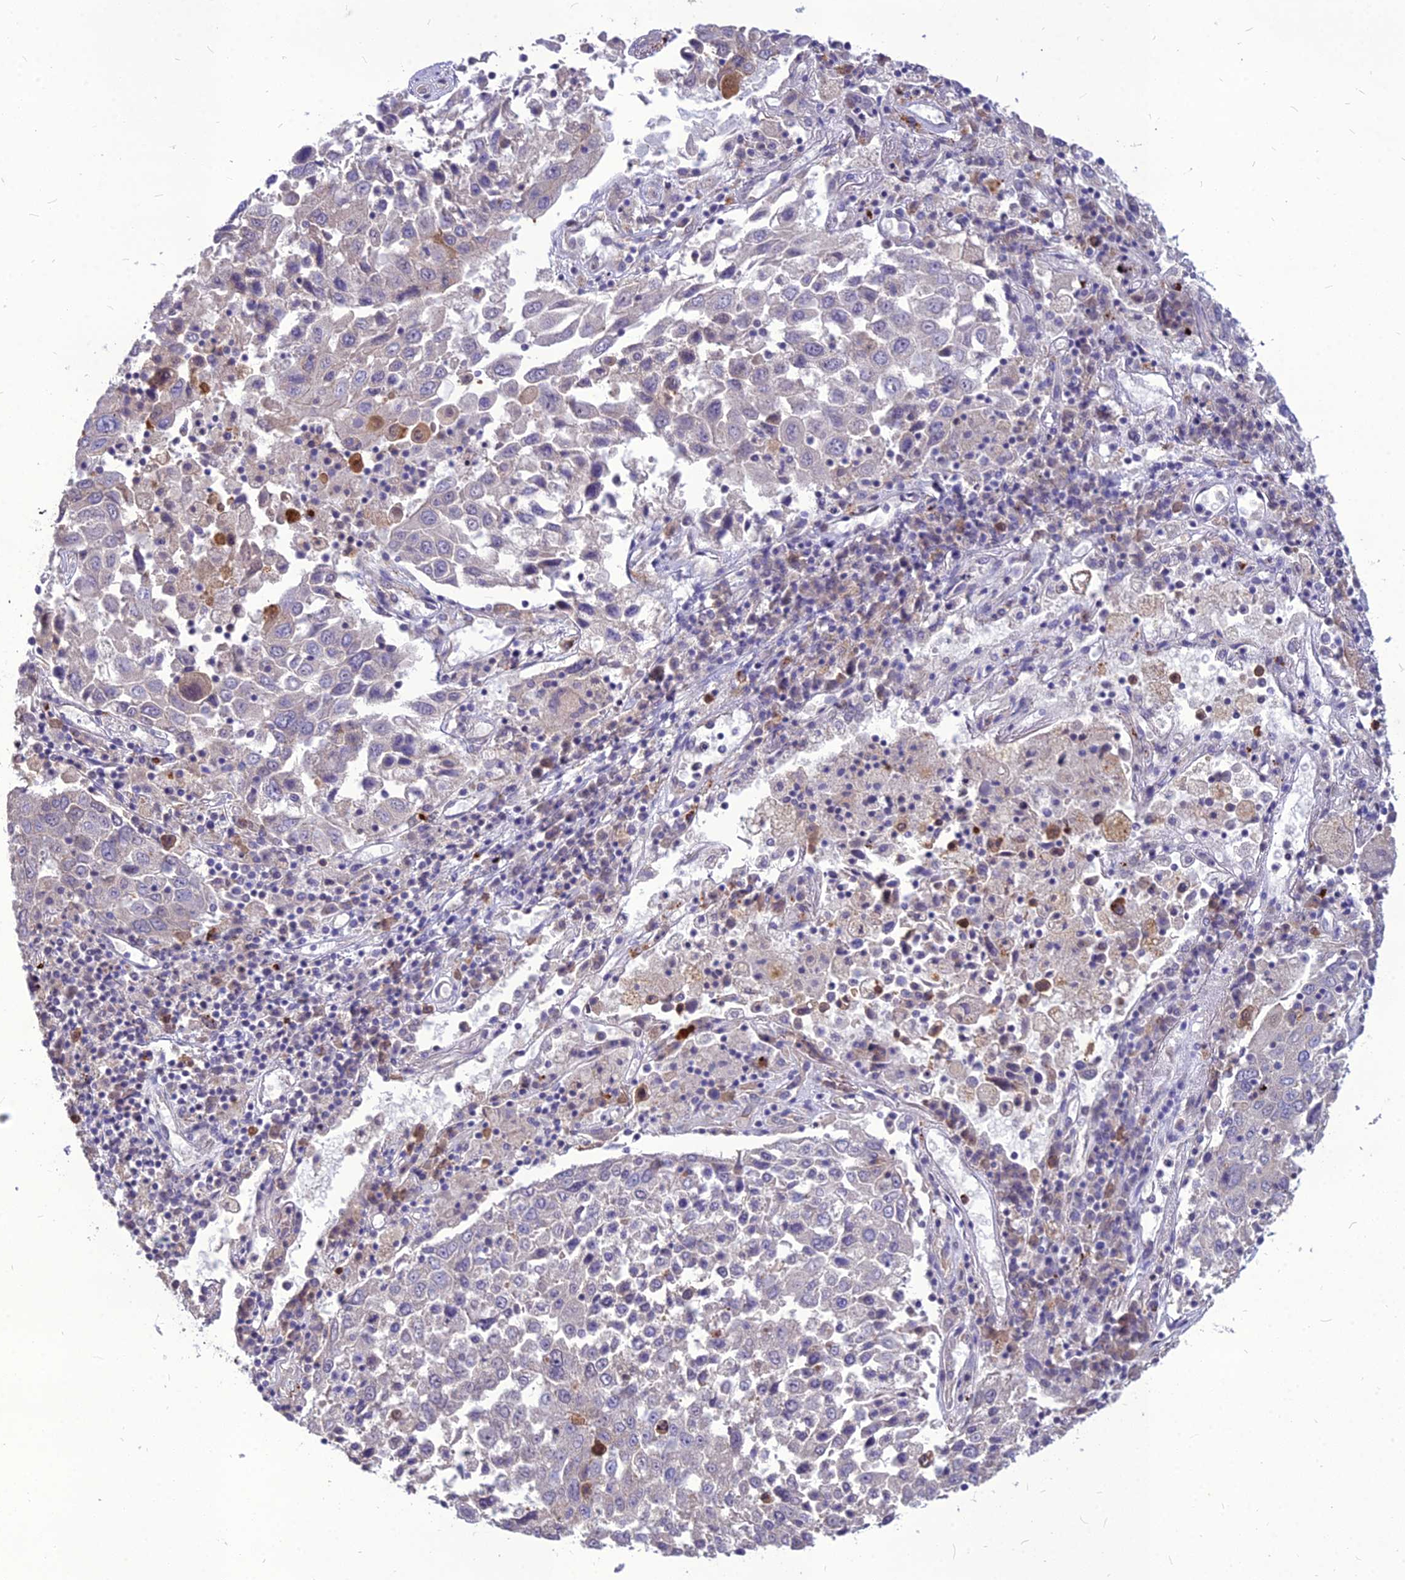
{"staining": {"intensity": "negative", "quantity": "none", "location": "none"}, "tissue": "lung cancer", "cell_type": "Tumor cells", "image_type": "cancer", "snomed": [{"axis": "morphology", "description": "Squamous cell carcinoma, NOS"}, {"axis": "topography", "description": "Lung"}], "caption": "Protein analysis of squamous cell carcinoma (lung) shows no significant staining in tumor cells.", "gene": "PCED1B", "patient": {"sex": "male", "age": 65}}